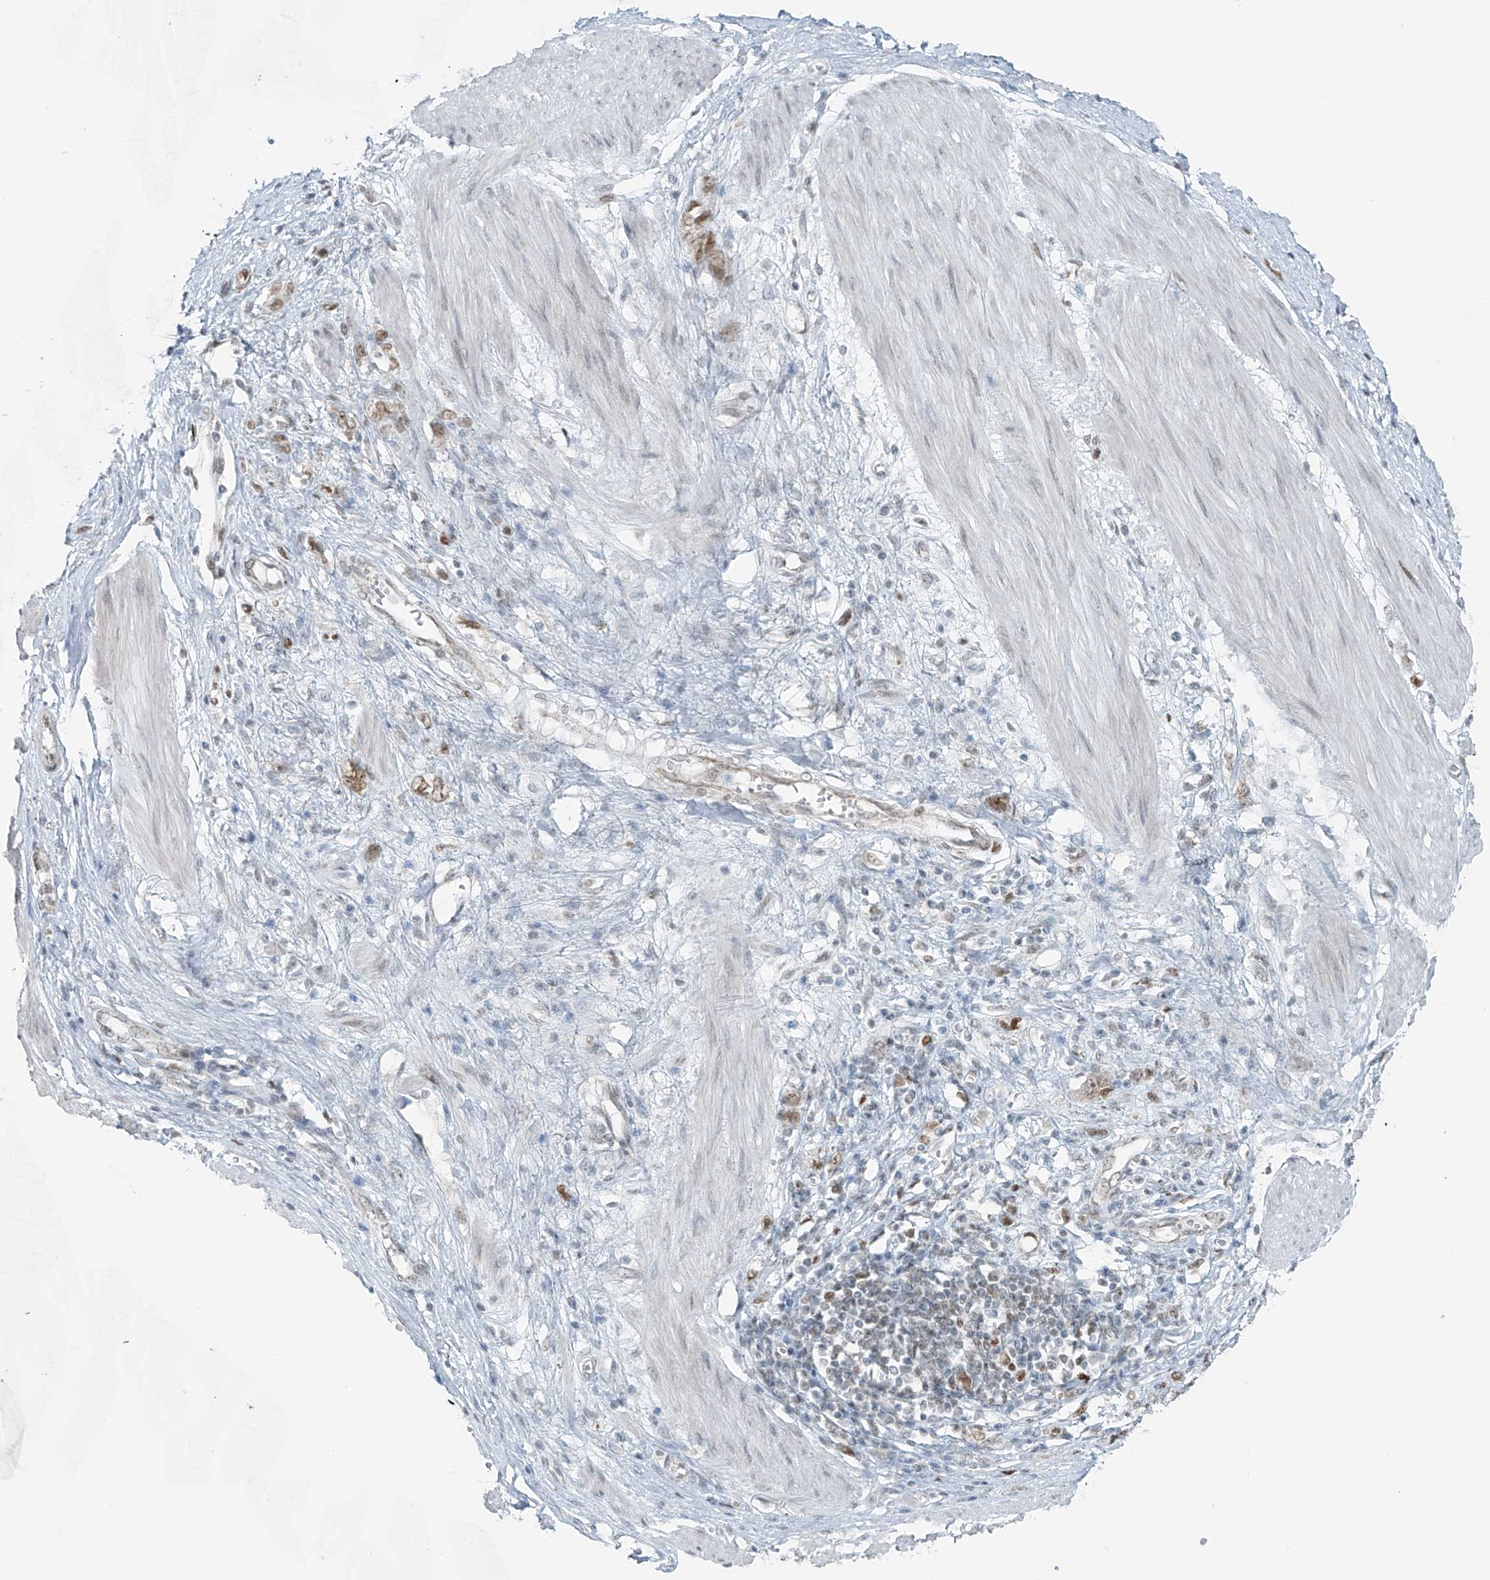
{"staining": {"intensity": "moderate", "quantity": ">75%", "location": "nuclear"}, "tissue": "stomach cancer", "cell_type": "Tumor cells", "image_type": "cancer", "snomed": [{"axis": "morphology", "description": "Adenocarcinoma, NOS"}, {"axis": "topography", "description": "Stomach"}], "caption": "A micrograph of human stomach cancer (adenocarcinoma) stained for a protein shows moderate nuclear brown staining in tumor cells.", "gene": "WRNIP1", "patient": {"sex": "female", "age": 76}}